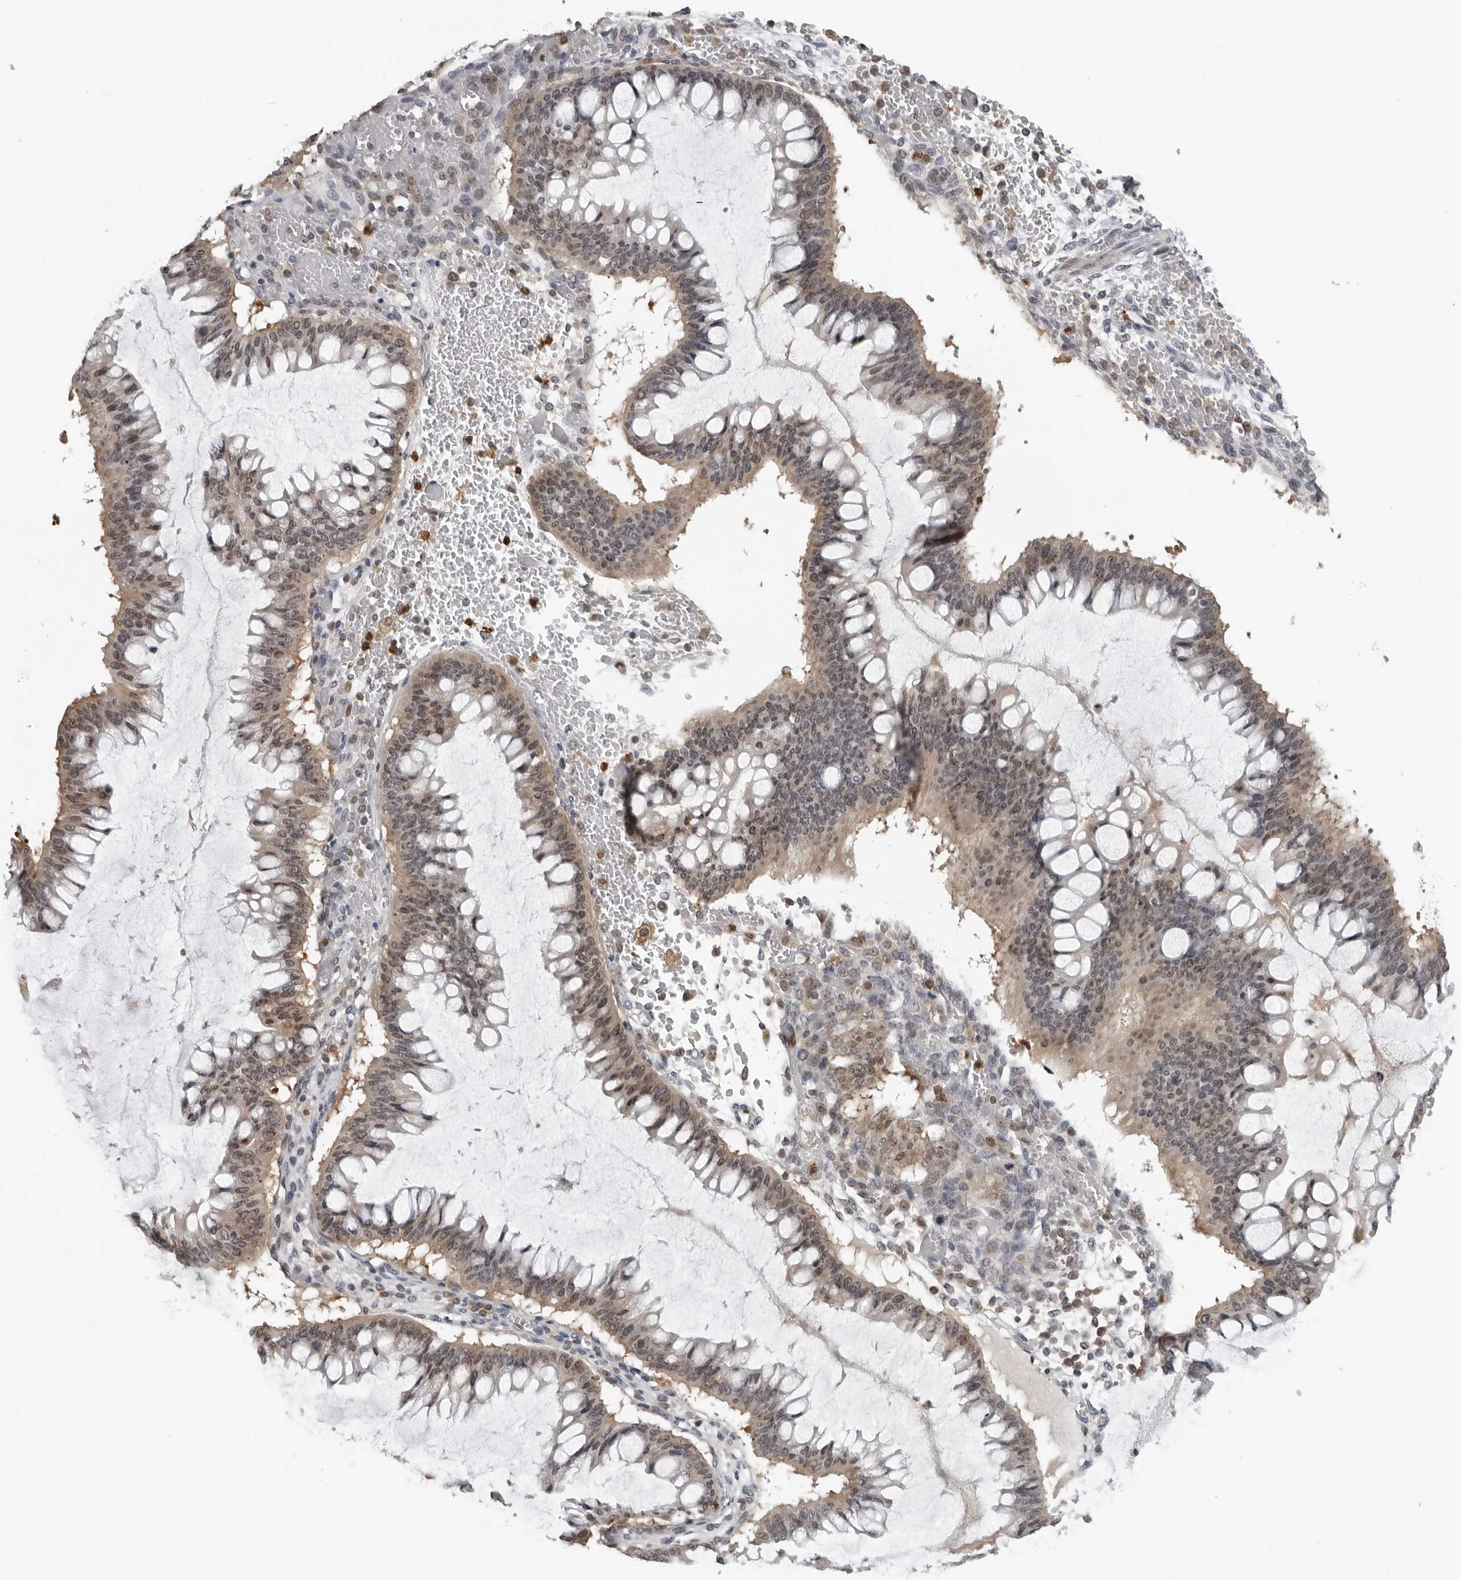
{"staining": {"intensity": "weak", "quantity": "25%-75%", "location": "cytoplasmic/membranous,nuclear"}, "tissue": "ovarian cancer", "cell_type": "Tumor cells", "image_type": "cancer", "snomed": [{"axis": "morphology", "description": "Cystadenocarcinoma, mucinous, NOS"}, {"axis": "topography", "description": "Ovary"}], "caption": "Ovarian mucinous cystadenocarcinoma tissue reveals weak cytoplasmic/membranous and nuclear staining in about 25%-75% of tumor cells, visualized by immunohistochemistry.", "gene": "HSPH1", "patient": {"sex": "female", "age": 73}}